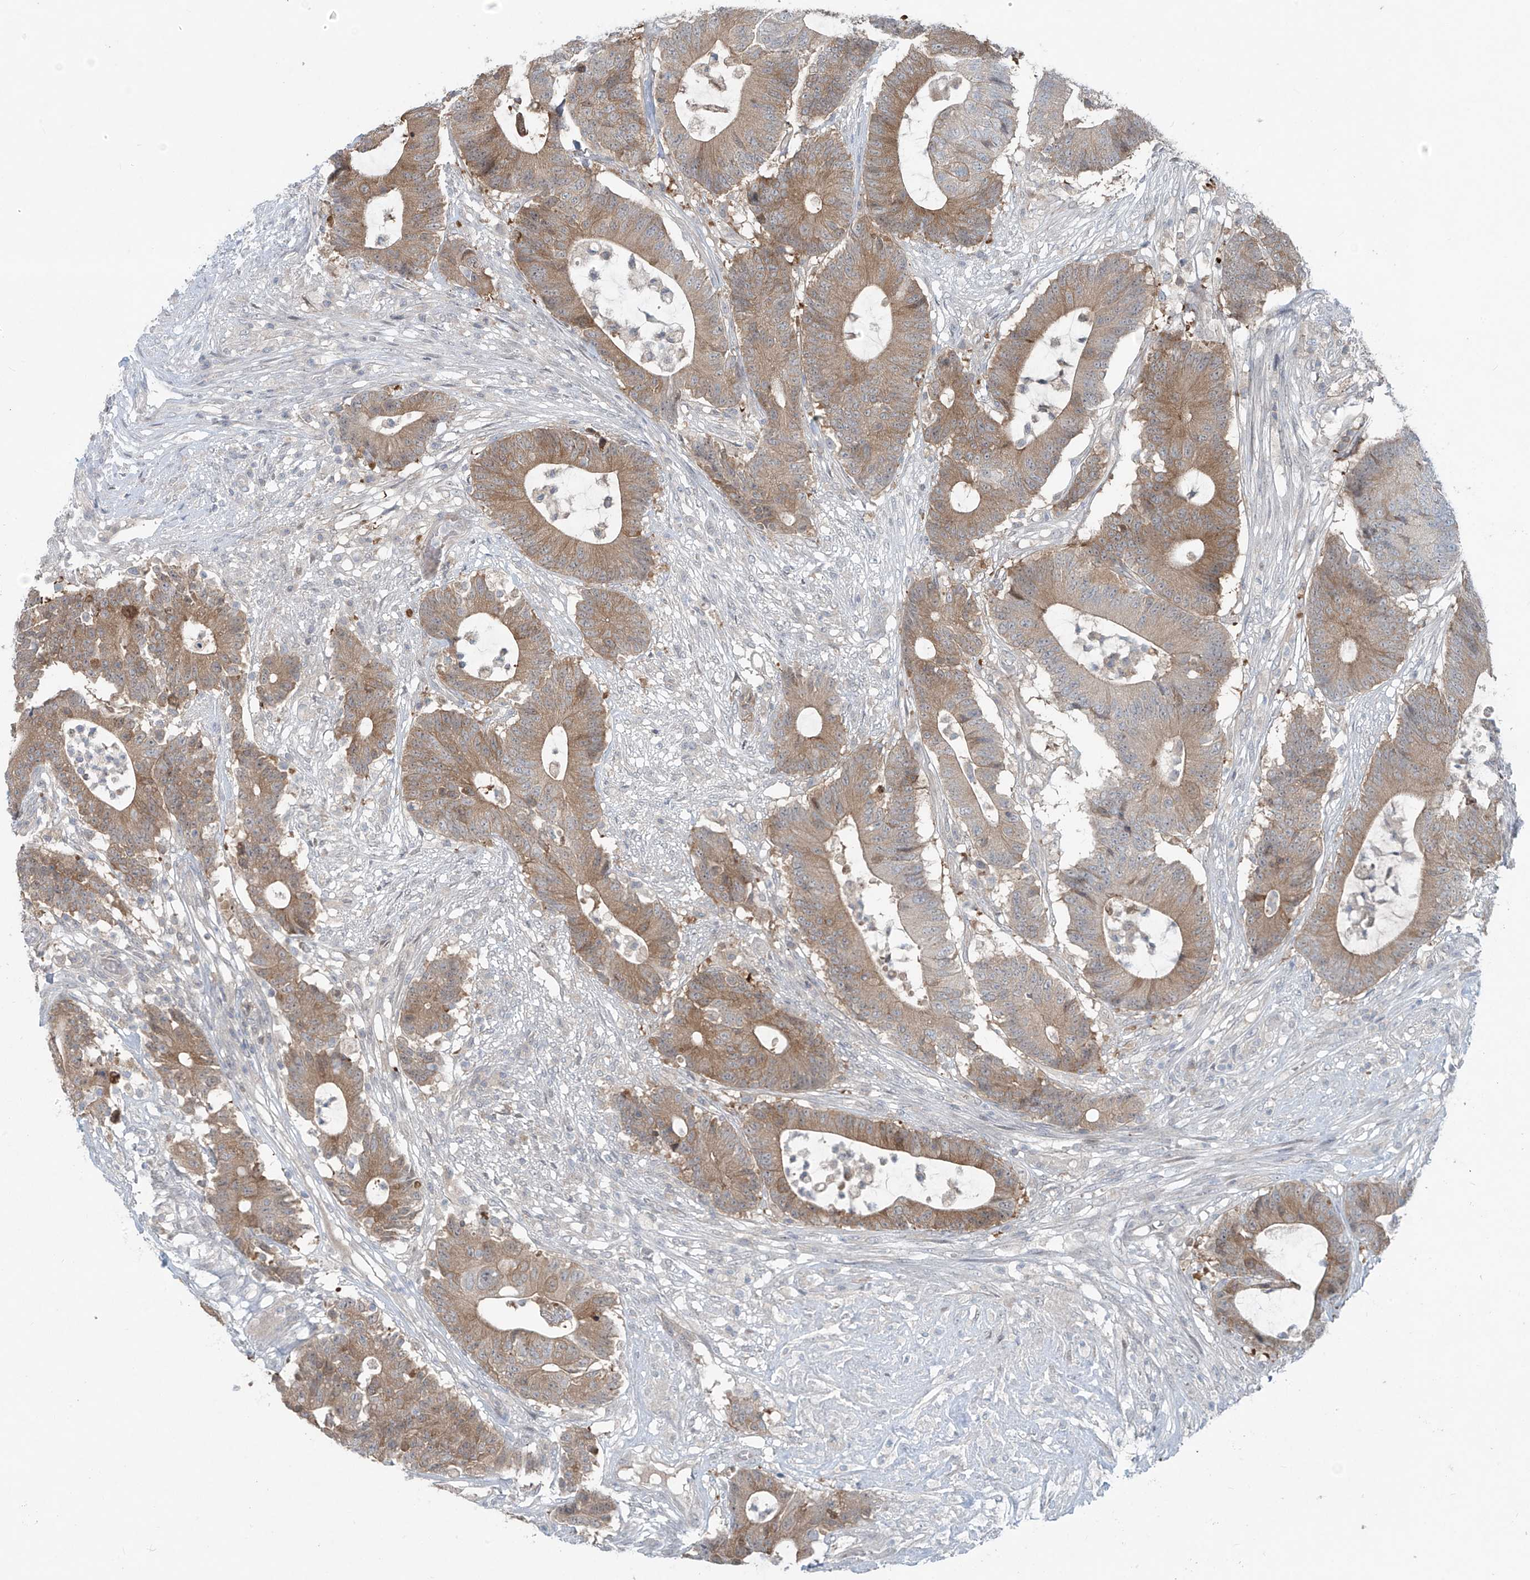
{"staining": {"intensity": "moderate", "quantity": ">75%", "location": "cytoplasmic/membranous"}, "tissue": "colorectal cancer", "cell_type": "Tumor cells", "image_type": "cancer", "snomed": [{"axis": "morphology", "description": "Adenocarcinoma, NOS"}, {"axis": "topography", "description": "Colon"}], "caption": "The histopathology image reveals staining of adenocarcinoma (colorectal), revealing moderate cytoplasmic/membranous protein expression (brown color) within tumor cells.", "gene": "PPAT", "patient": {"sex": "female", "age": 84}}